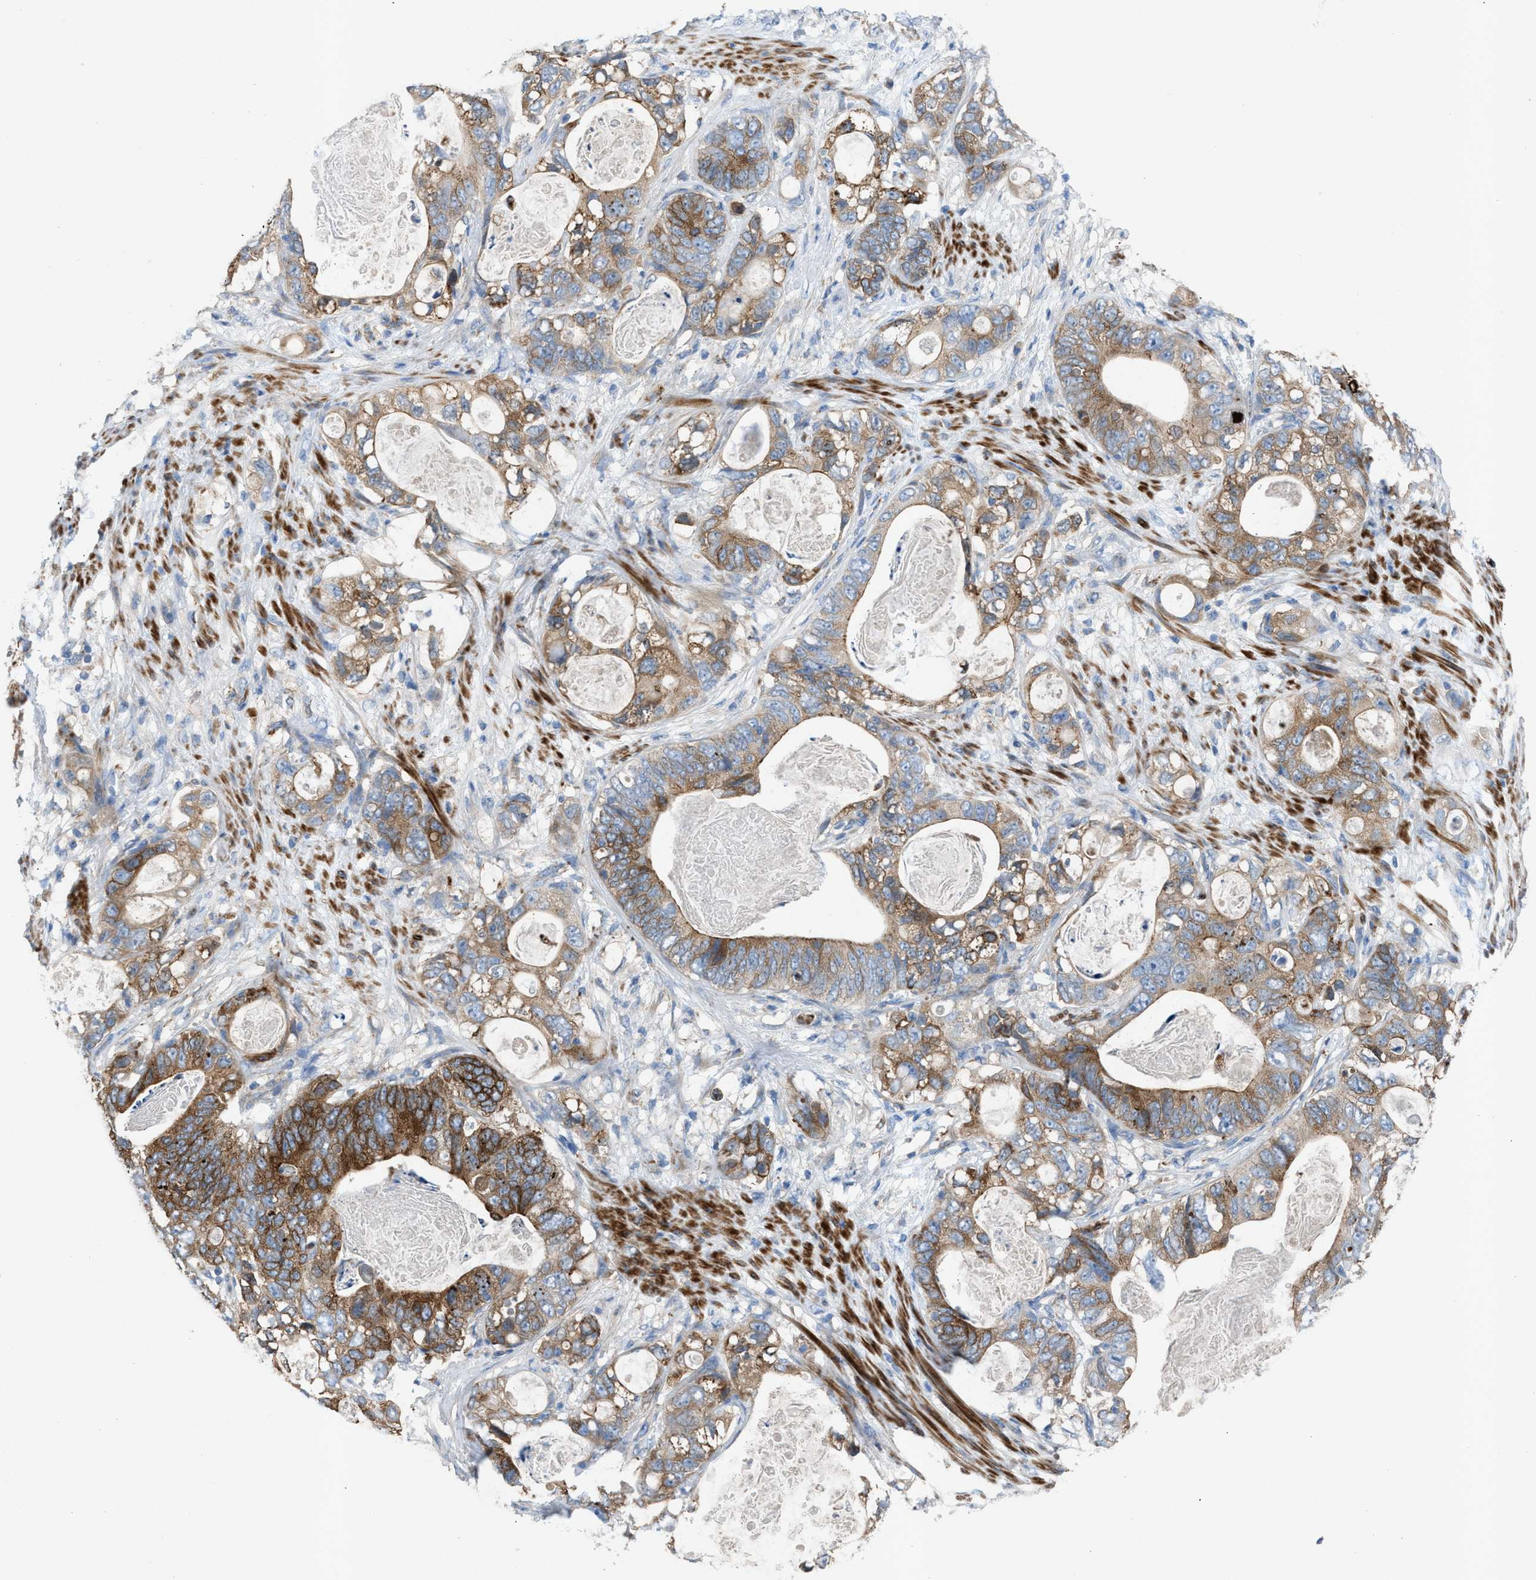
{"staining": {"intensity": "strong", "quantity": ">75%", "location": "cytoplasmic/membranous"}, "tissue": "stomach cancer", "cell_type": "Tumor cells", "image_type": "cancer", "snomed": [{"axis": "morphology", "description": "Normal tissue, NOS"}, {"axis": "morphology", "description": "Adenocarcinoma, NOS"}, {"axis": "topography", "description": "Stomach"}], "caption": "IHC of stomach cancer demonstrates high levels of strong cytoplasmic/membranous positivity in approximately >75% of tumor cells.", "gene": "AOAH", "patient": {"sex": "female", "age": 89}}